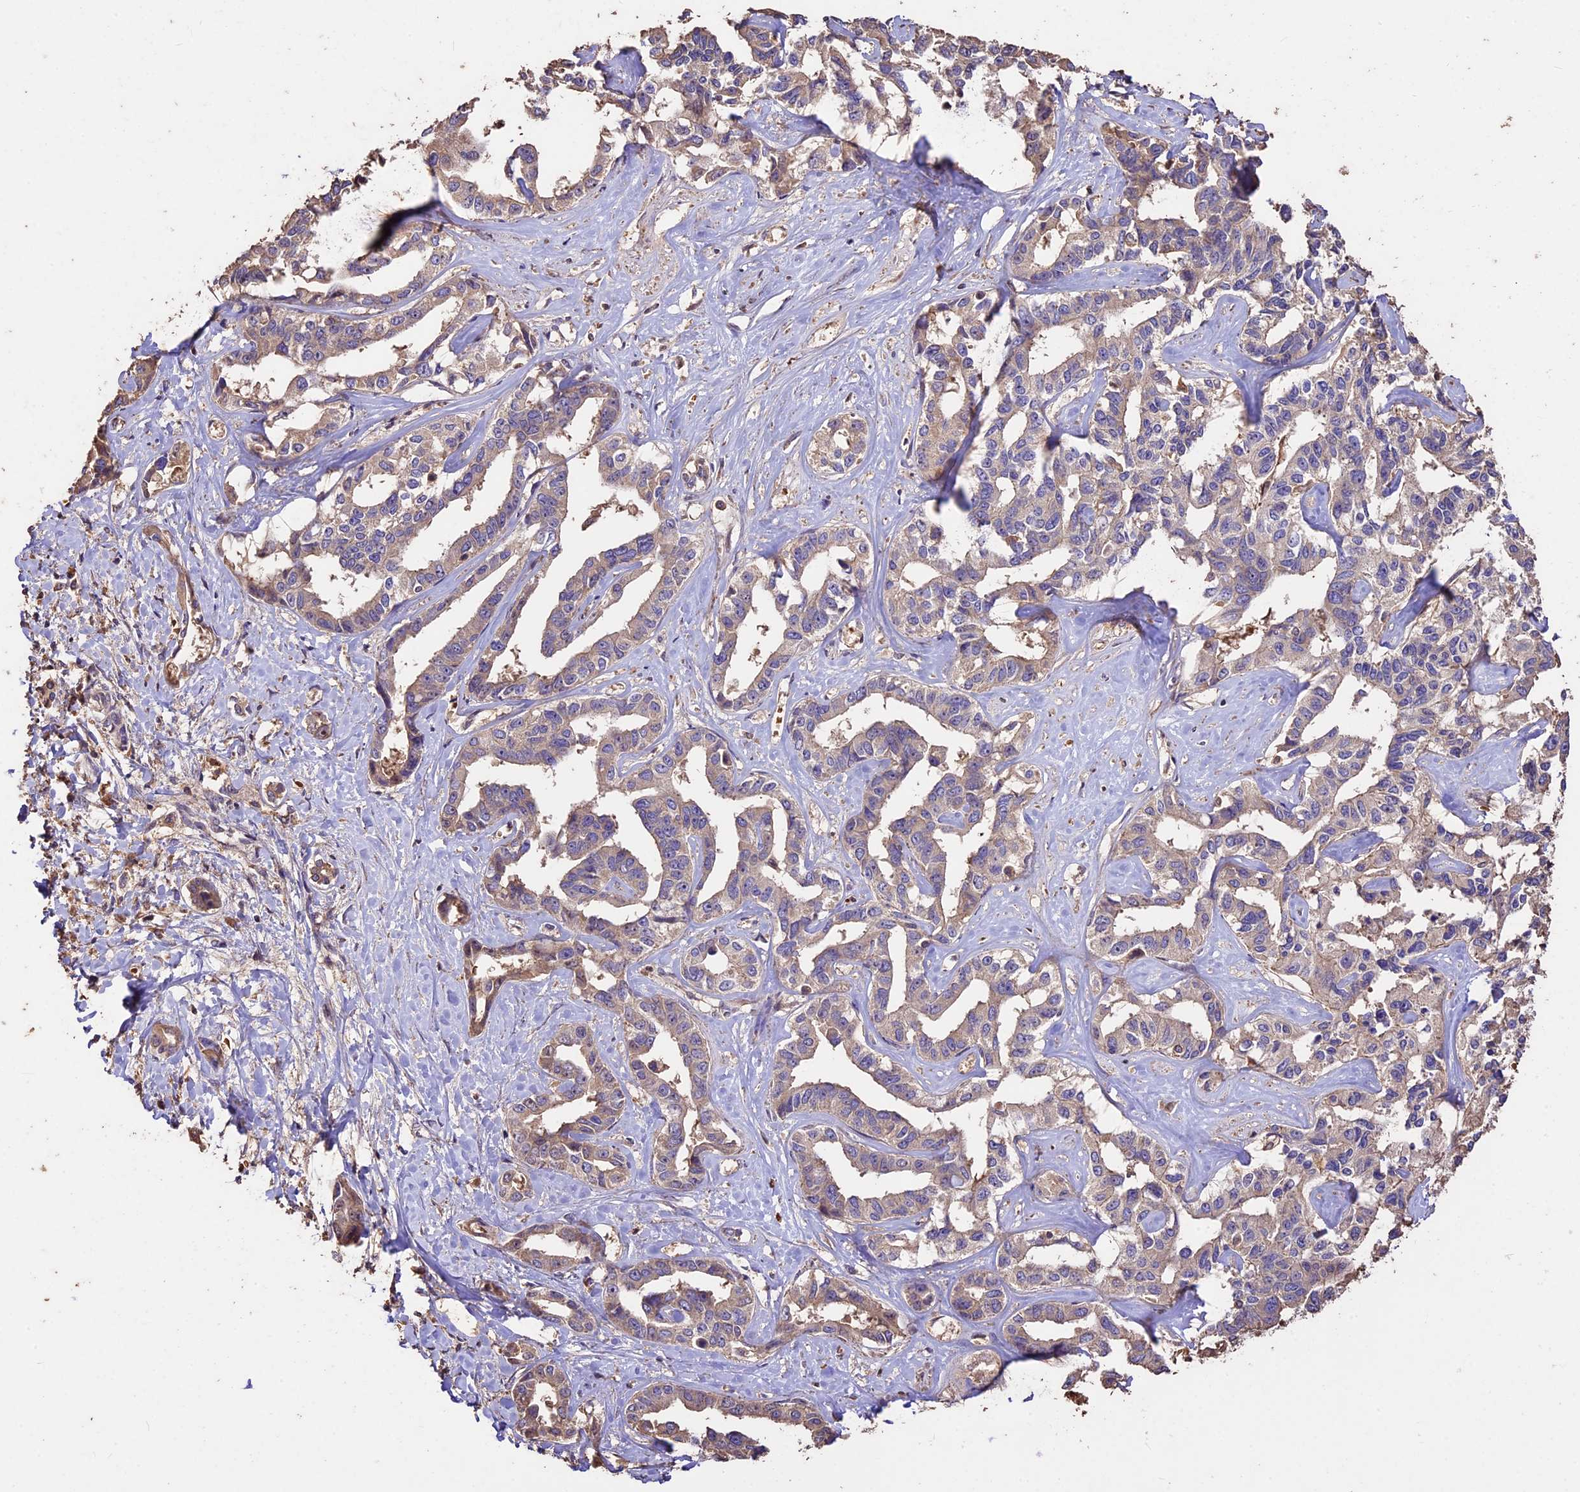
{"staining": {"intensity": "weak", "quantity": ">75%", "location": "cytoplasmic/membranous"}, "tissue": "liver cancer", "cell_type": "Tumor cells", "image_type": "cancer", "snomed": [{"axis": "morphology", "description": "Cholangiocarcinoma"}, {"axis": "topography", "description": "Liver"}], "caption": "Approximately >75% of tumor cells in human liver cancer (cholangiocarcinoma) reveal weak cytoplasmic/membranous protein staining as visualized by brown immunohistochemical staining.", "gene": "CRLF1", "patient": {"sex": "male", "age": 59}}